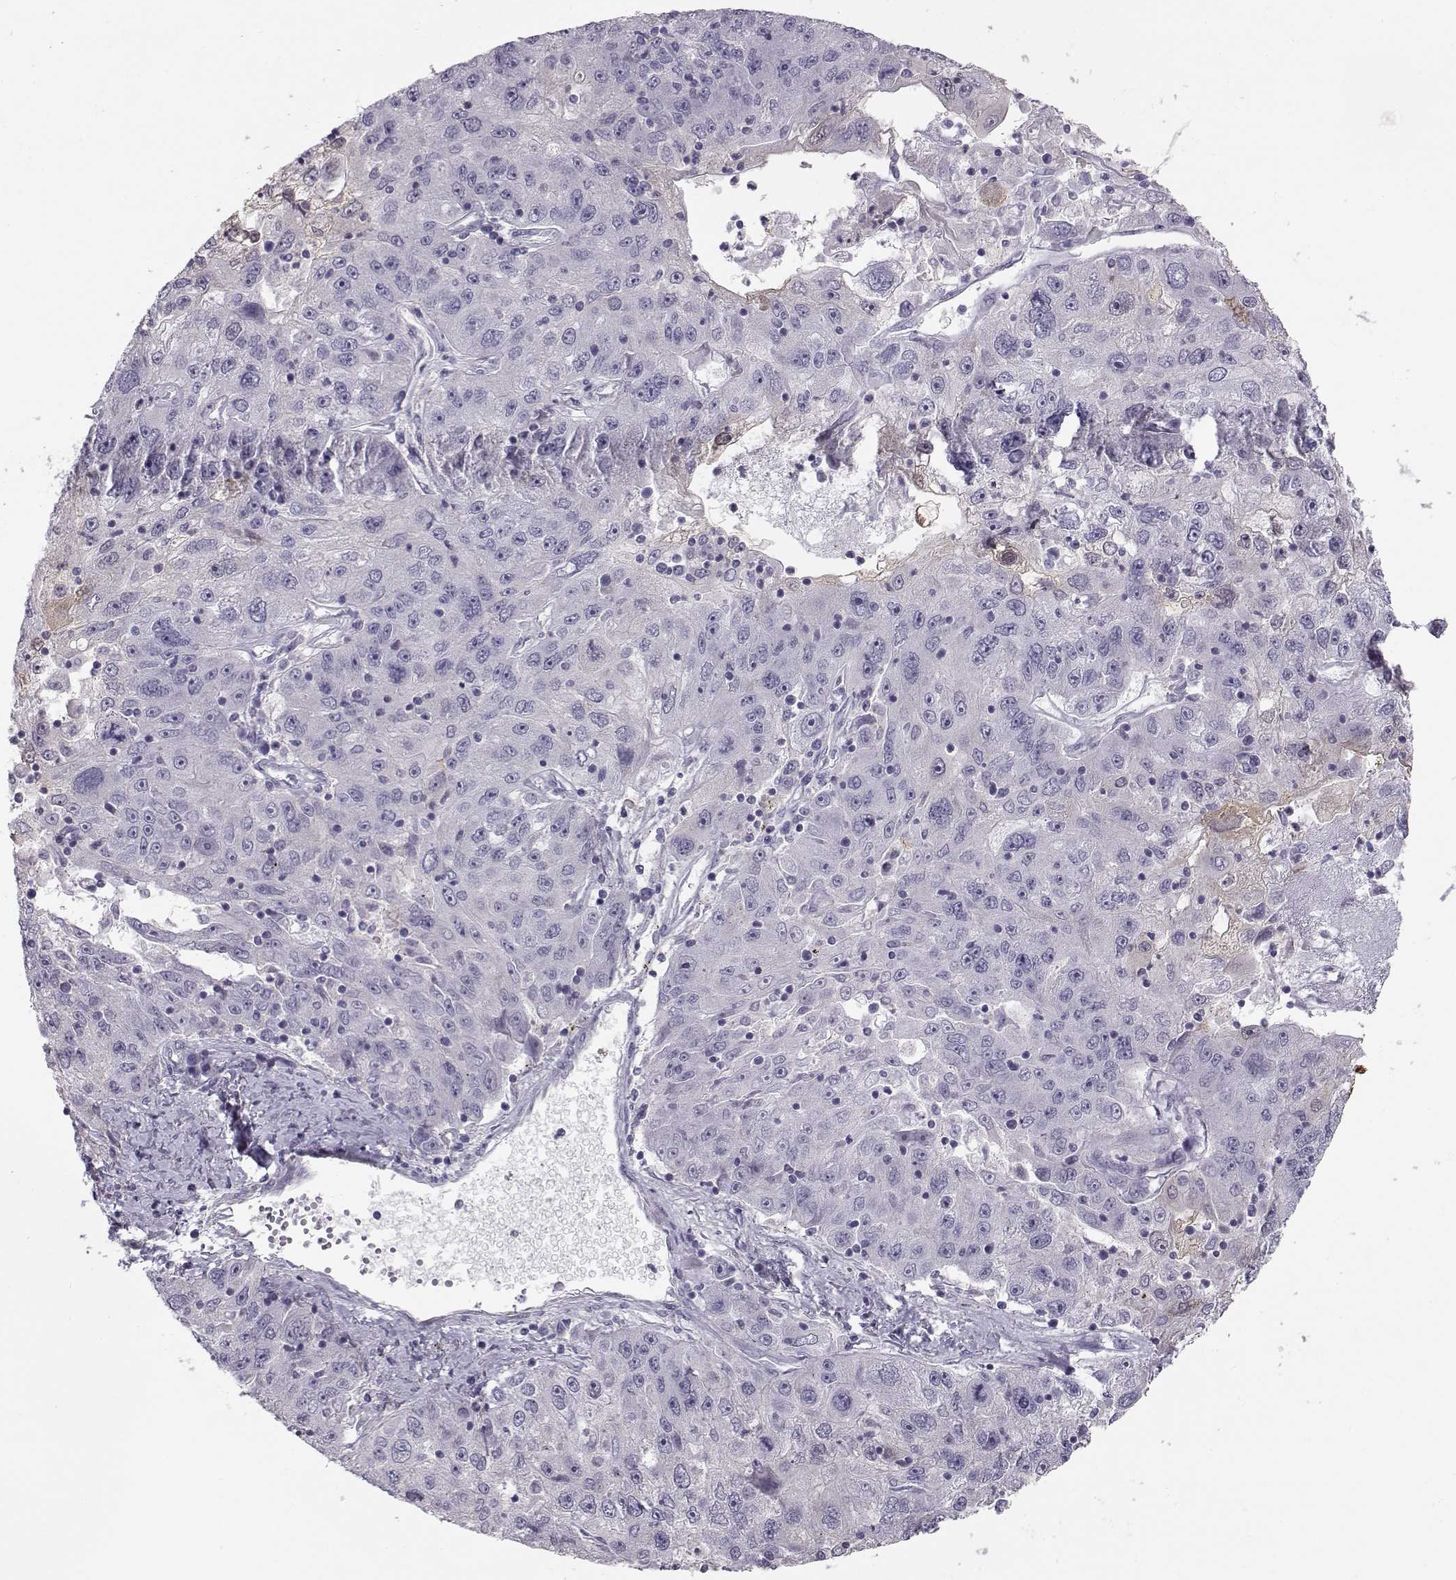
{"staining": {"intensity": "negative", "quantity": "none", "location": "none"}, "tissue": "stomach cancer", "cell_type": "Tumor cells", "image_type": "cancer", "snomed": [{"axis": "morphology", "description": "Adenocarcinoma, NOS"}, {"axis": "topography", "description": "Stomach"}], "caption": "Immunohistochemistry (IHC) micrograph of human stomach cancer (adenocarcinoma) stained for a protein (brown), which demonstrates no positivity in tumor cells.", "gene": "GRK1", "patient": {"sex": "male", "age": 56}}